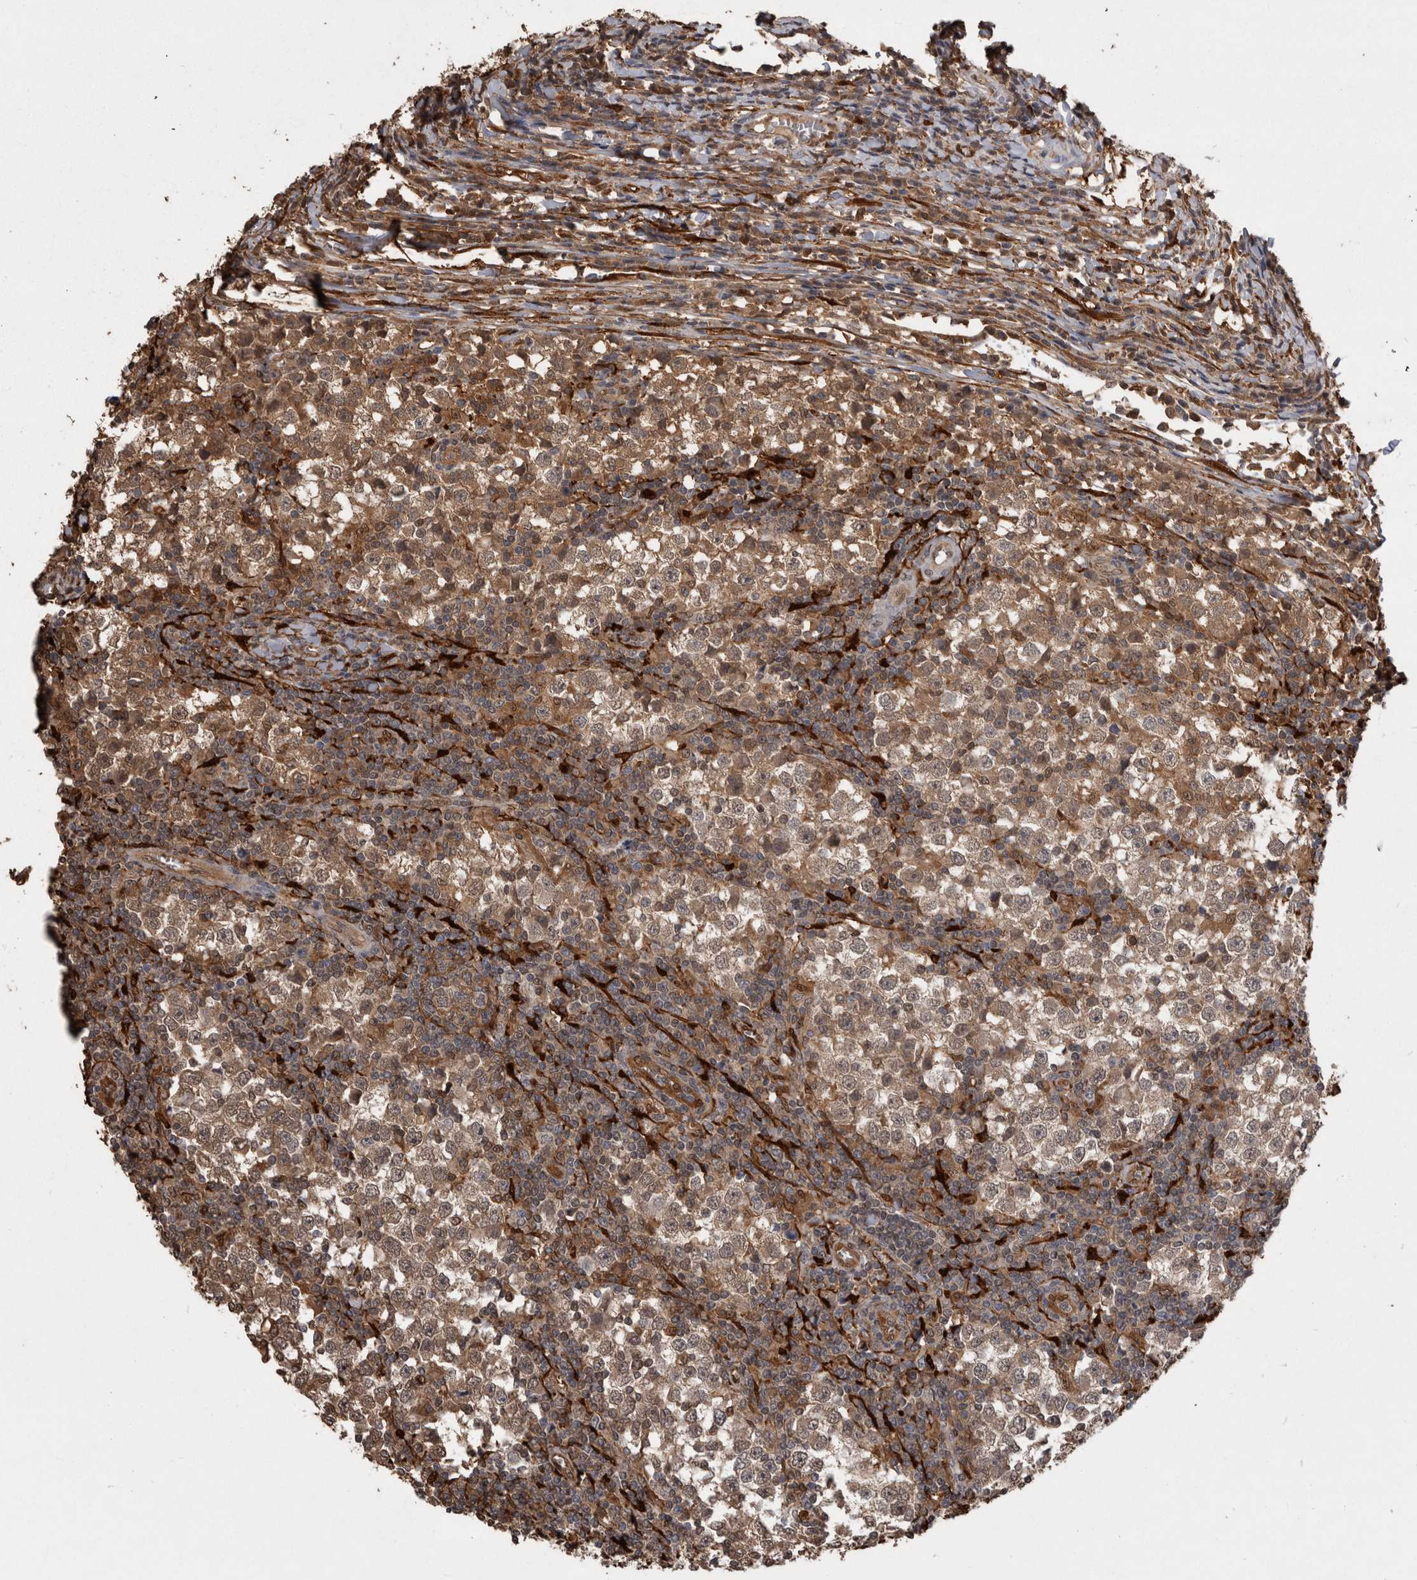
{"staining": {"intensity": "weak", "quantity": ">75%", "location": "cytoplasmic/membranous"}, "tissue": "testis cancer", "cell_type": "Tumor cells", "image_type": "cancer", "snomed": [{"axis": "morphology", "description": "Seminoma, NOS"}, {"axis": "topography", "description": "Testis"}], "caption": "Immunohistochemistry (IHC) micrograph of human seminoma (testis) stained for a protein (brown), which demonstrates low levels of weak cytoplasmic/membranous staining in approximately >75% of tumor cells.", "gene": "LXN", "patient": {"sex": "male", "age": 65}}